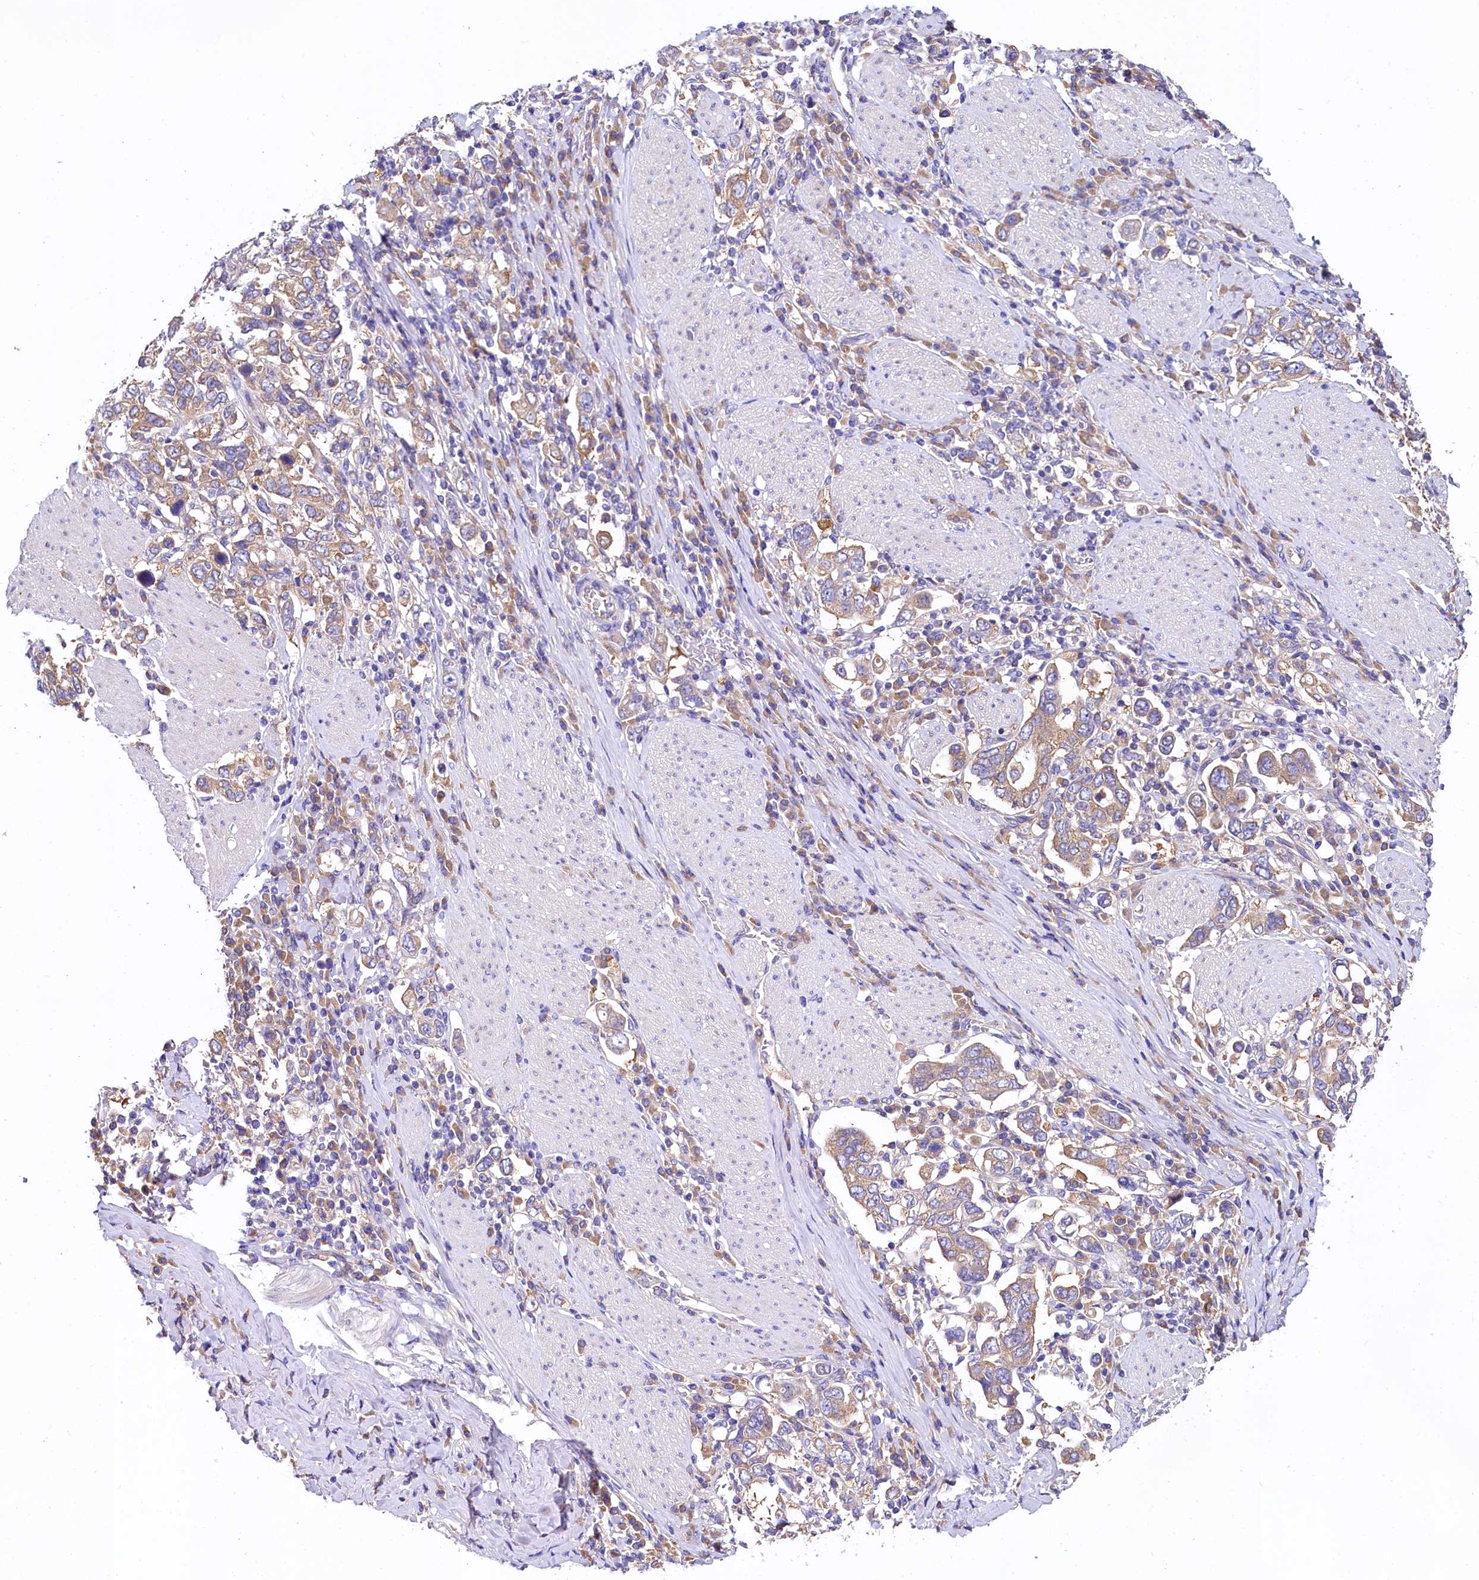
{"staining": {"intensity": "weak", "quantity": ">75%", "location": "cytoplasmic/membranous"}, "tissue": "stomach cancer", "cell_type": "Tumor cells", "image_type": "cancer", "snomed": [{"axis": "morphology", "description": "Adenocarcinoma, NOS"}, {"axis": "topography", "description": "Stomach, upper"}], "caption": "A photomicrograph showing weak cytoplasmic/membranous expression in about >75% of tumor cells in stomach cancer, as visualized by brown immunohistochemical staining.", "gene": "QARS1", "patient": {"sex": "male", "age": 62}}